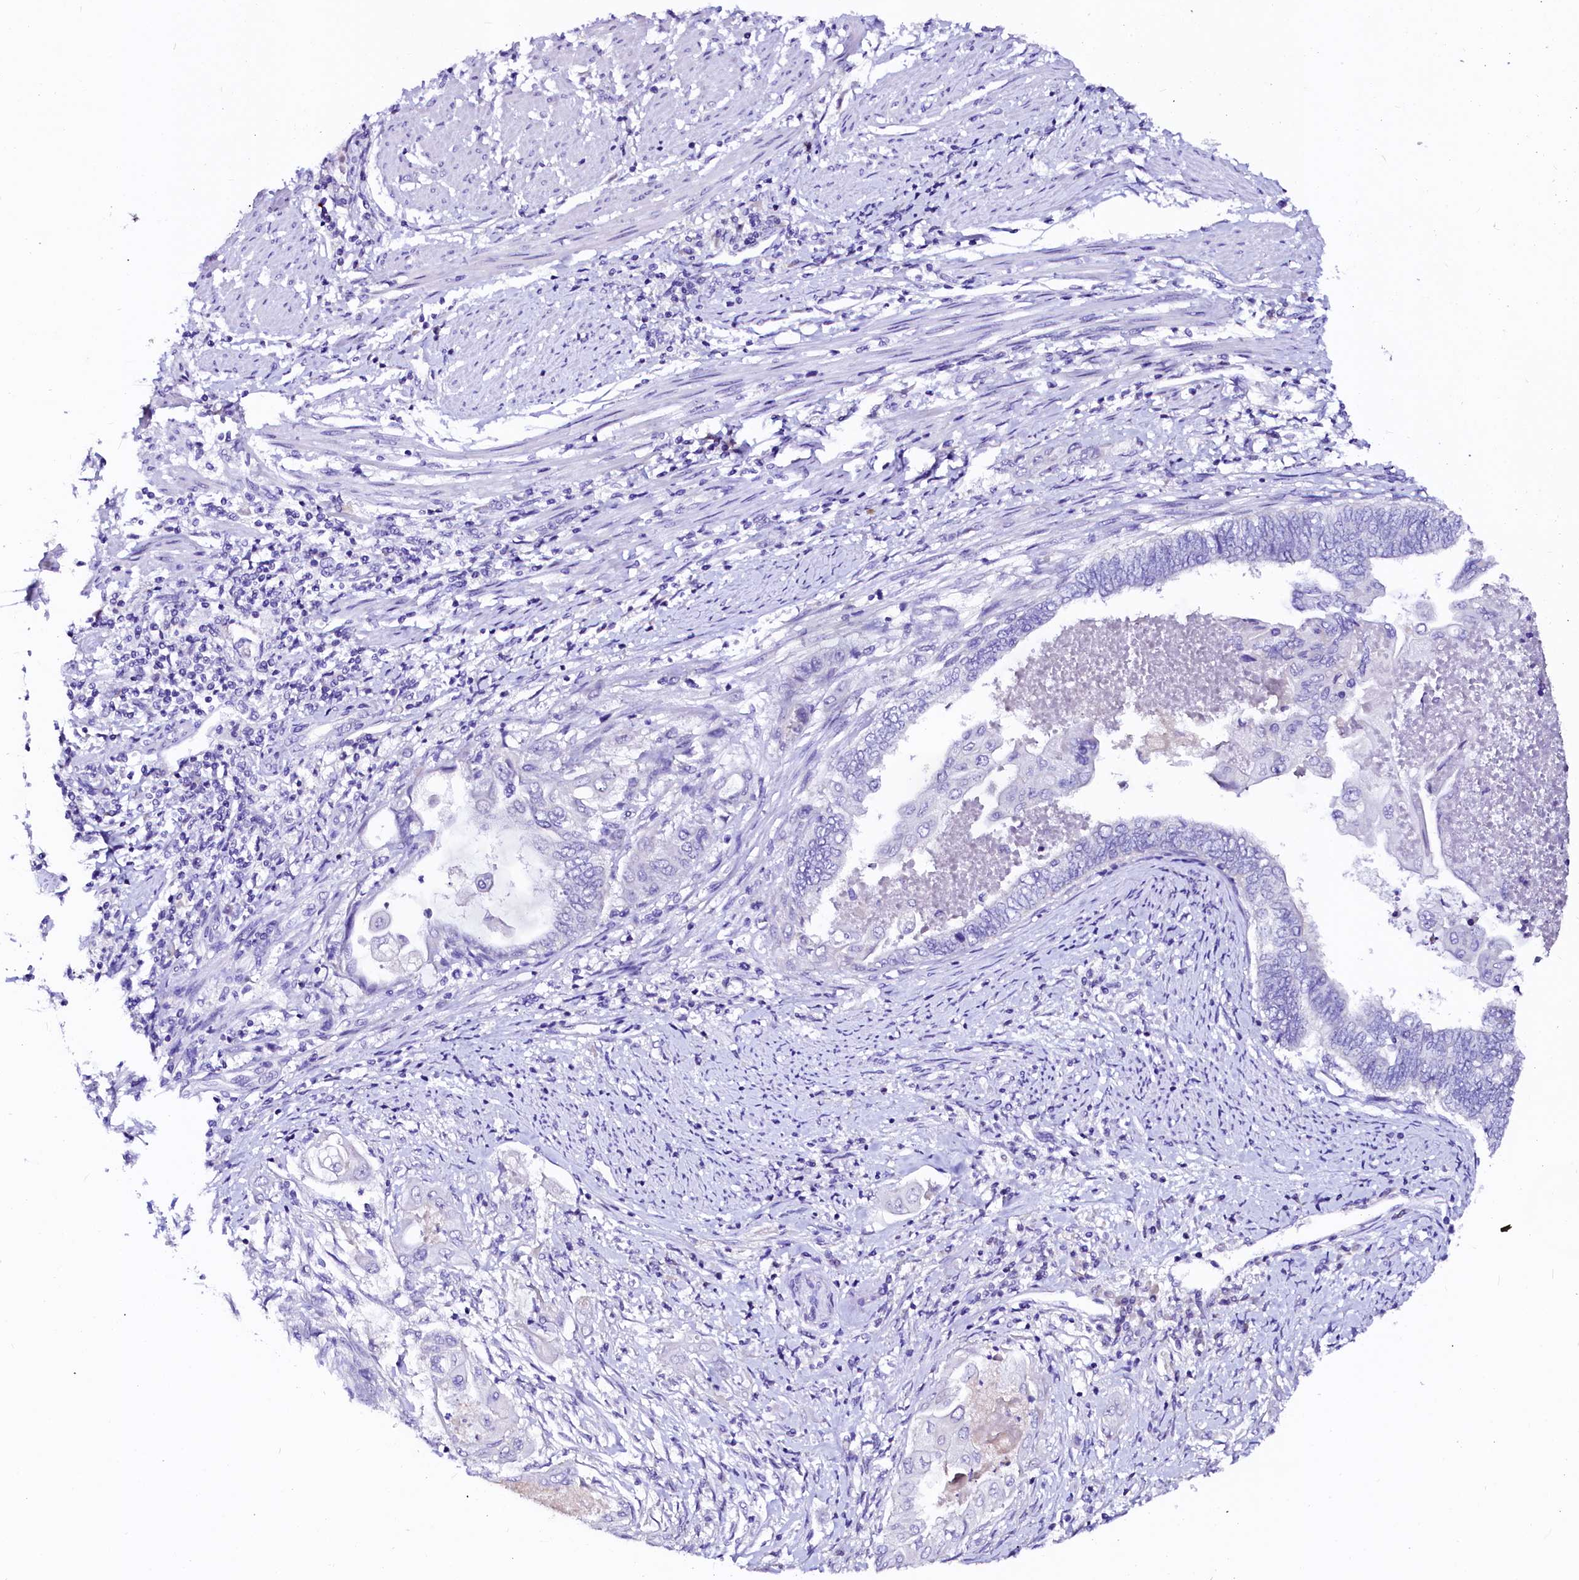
{"staining": {"intensity": "negative", "quantity": "none", "location": "none"}, "tissue": "endometrial cancer", "cell_type": "Tumor cells", "image_type": "cancer", "snomed": [{"axis": "morphology", "description": "Adenocarcinoma, NOS"}, {"axis": "topography", "description": "Uterus"}, {"axis": "topography", "description": "Endometrium"}], "caption": "Tumor cells show no significant protein positivity in adenocarcinoma (endometrial).", "gene": "NALF1", "patient": {"sex": "female", "age": 70}}